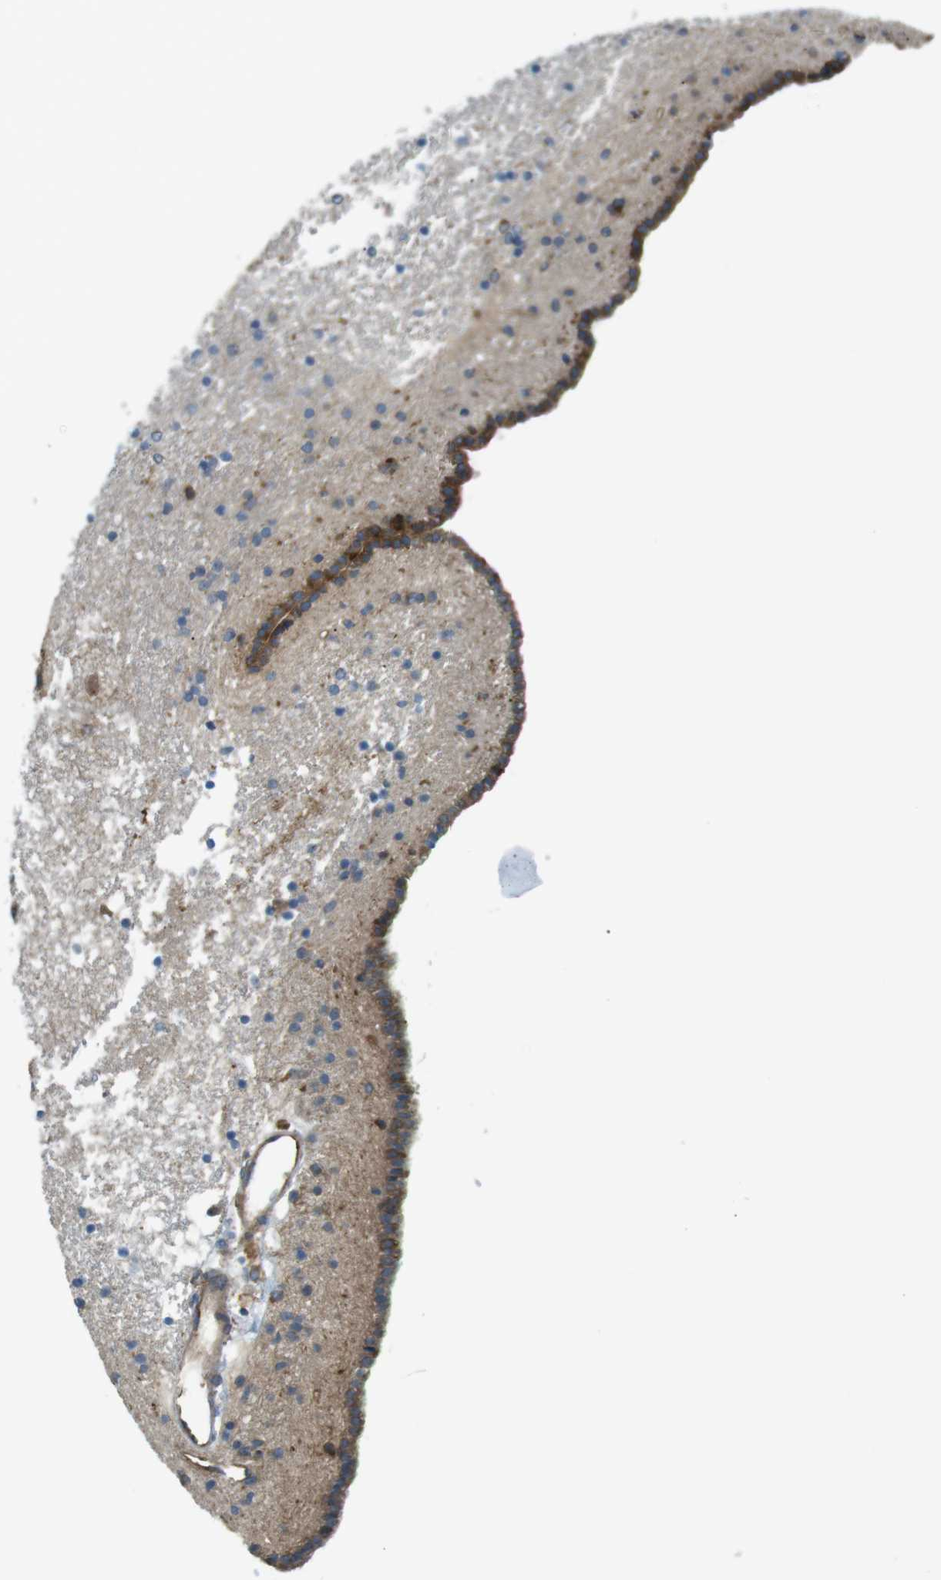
{"staining": {"intensity": "moderate", "quantity": "25%-75%", "location": "cytoplasmic/membranous"}, "tissue": "caudate", "cell_type": "Glial cells", "image_type": "normal", "snomed": [{"axis": "morphology", "description": "Normal tissue, NOS"}, {"axis": "topography", "description": "Lateral ventricle wall"}], "caption": "Immunohistochemical staining of normal caudate exhibits medium levels of moderate cytoplasmic/membranous staining in approximately 25%-75% of glial cells.", "gene": "TSC1", "patient": {"sex": "male", "age": 45}}